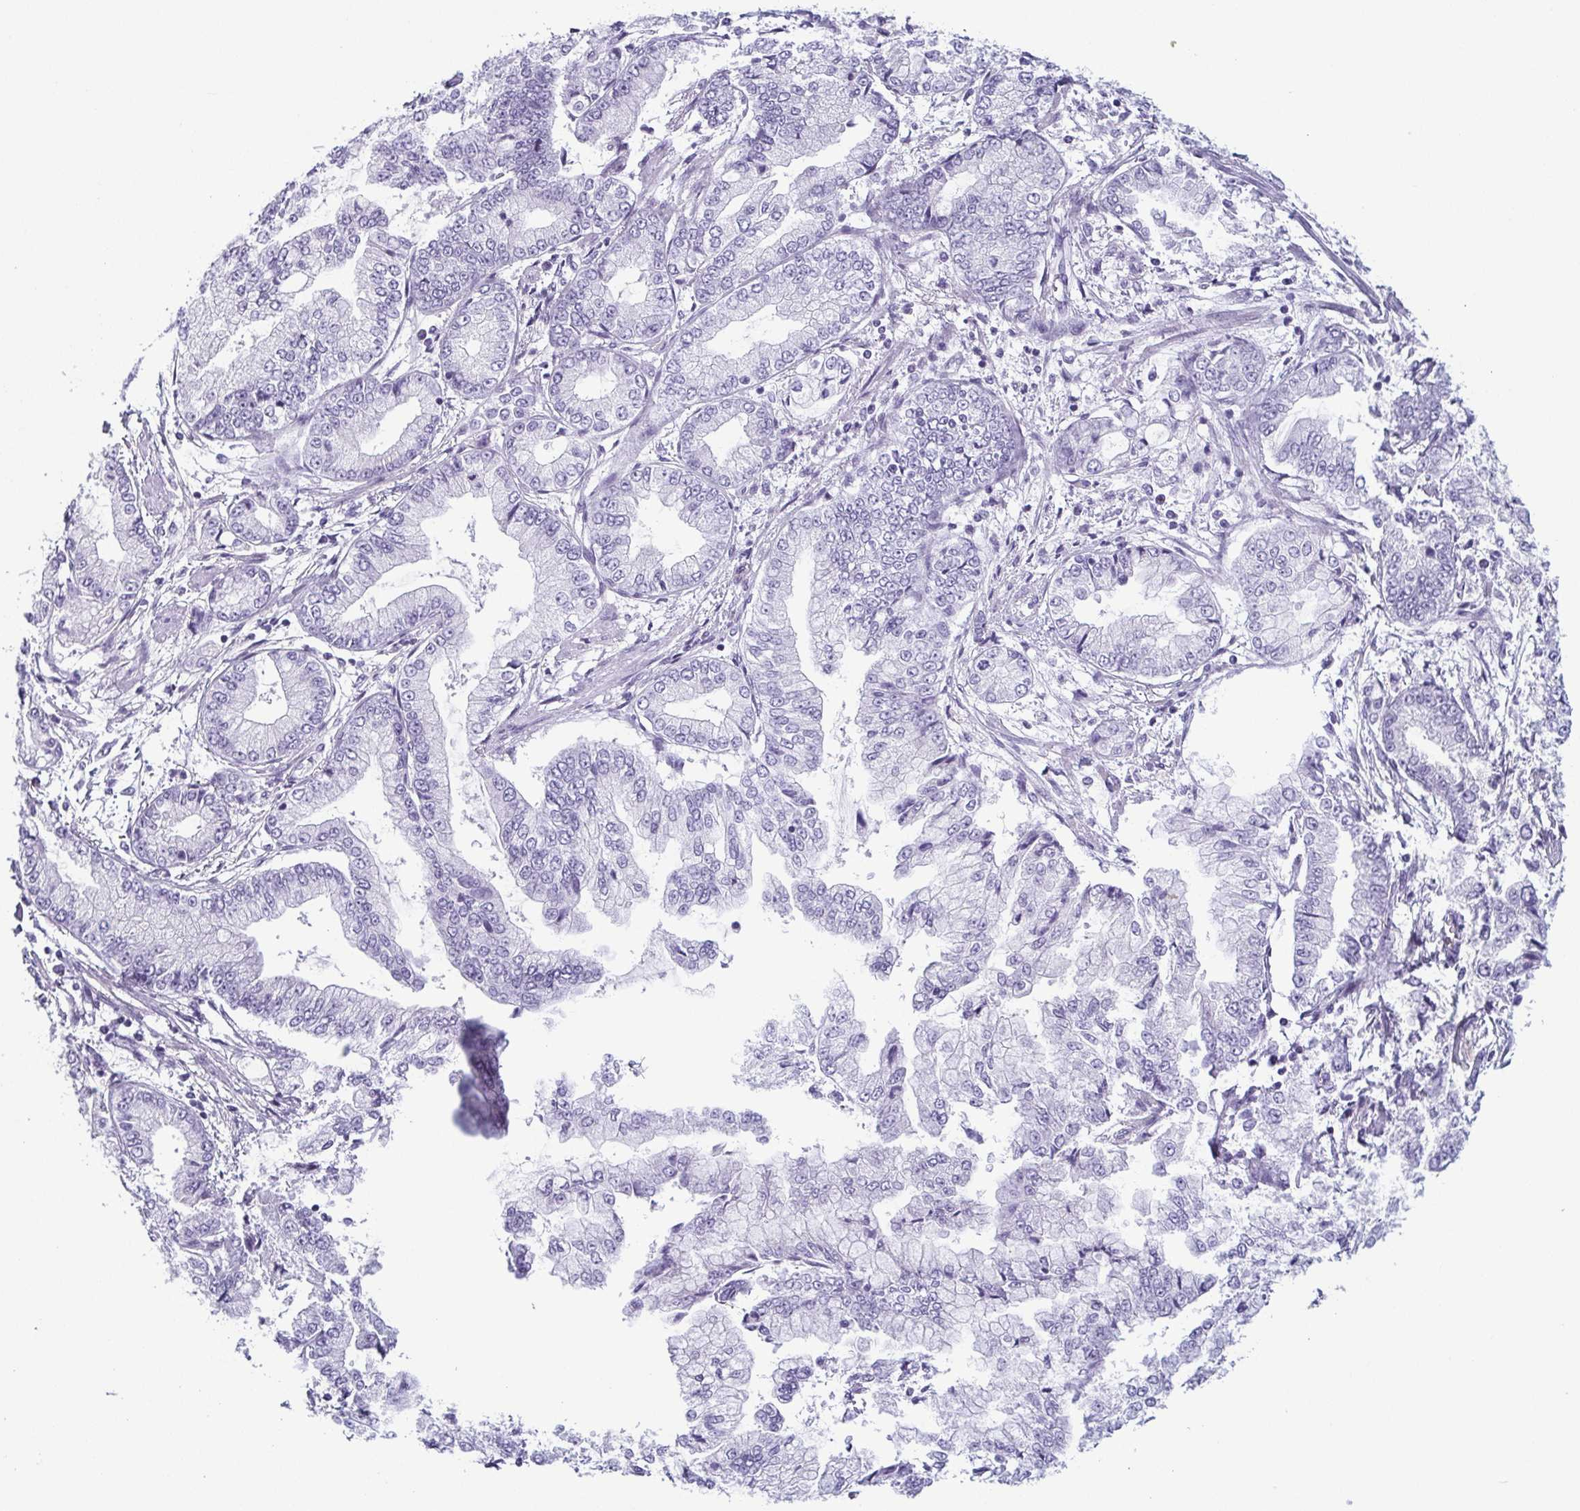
{"staining": {"intensity": "negative", "quantity": "none", "location": "none"}, "tissue": "stomach cancer", "cell_type": "Tumor cells", "image_type": "cancer", "snomed": [{"axis": "morphology", "description": "Adenocarcinoma, NOS"}, {"axis": "topography", "description": "Stomach, upper"}], "caption": "Immunohistochemistry (IHC) histopathology image of stomach cancer stained for a protein (brown), which exhibits no staining in tumor cells. (DAB (3,3'-diaminobenzidine) immunohistochemistry (IHC) with hematoxylin counter stain).", "gene": "KRT78", "patient": {"sex": "female", "age": 74}}